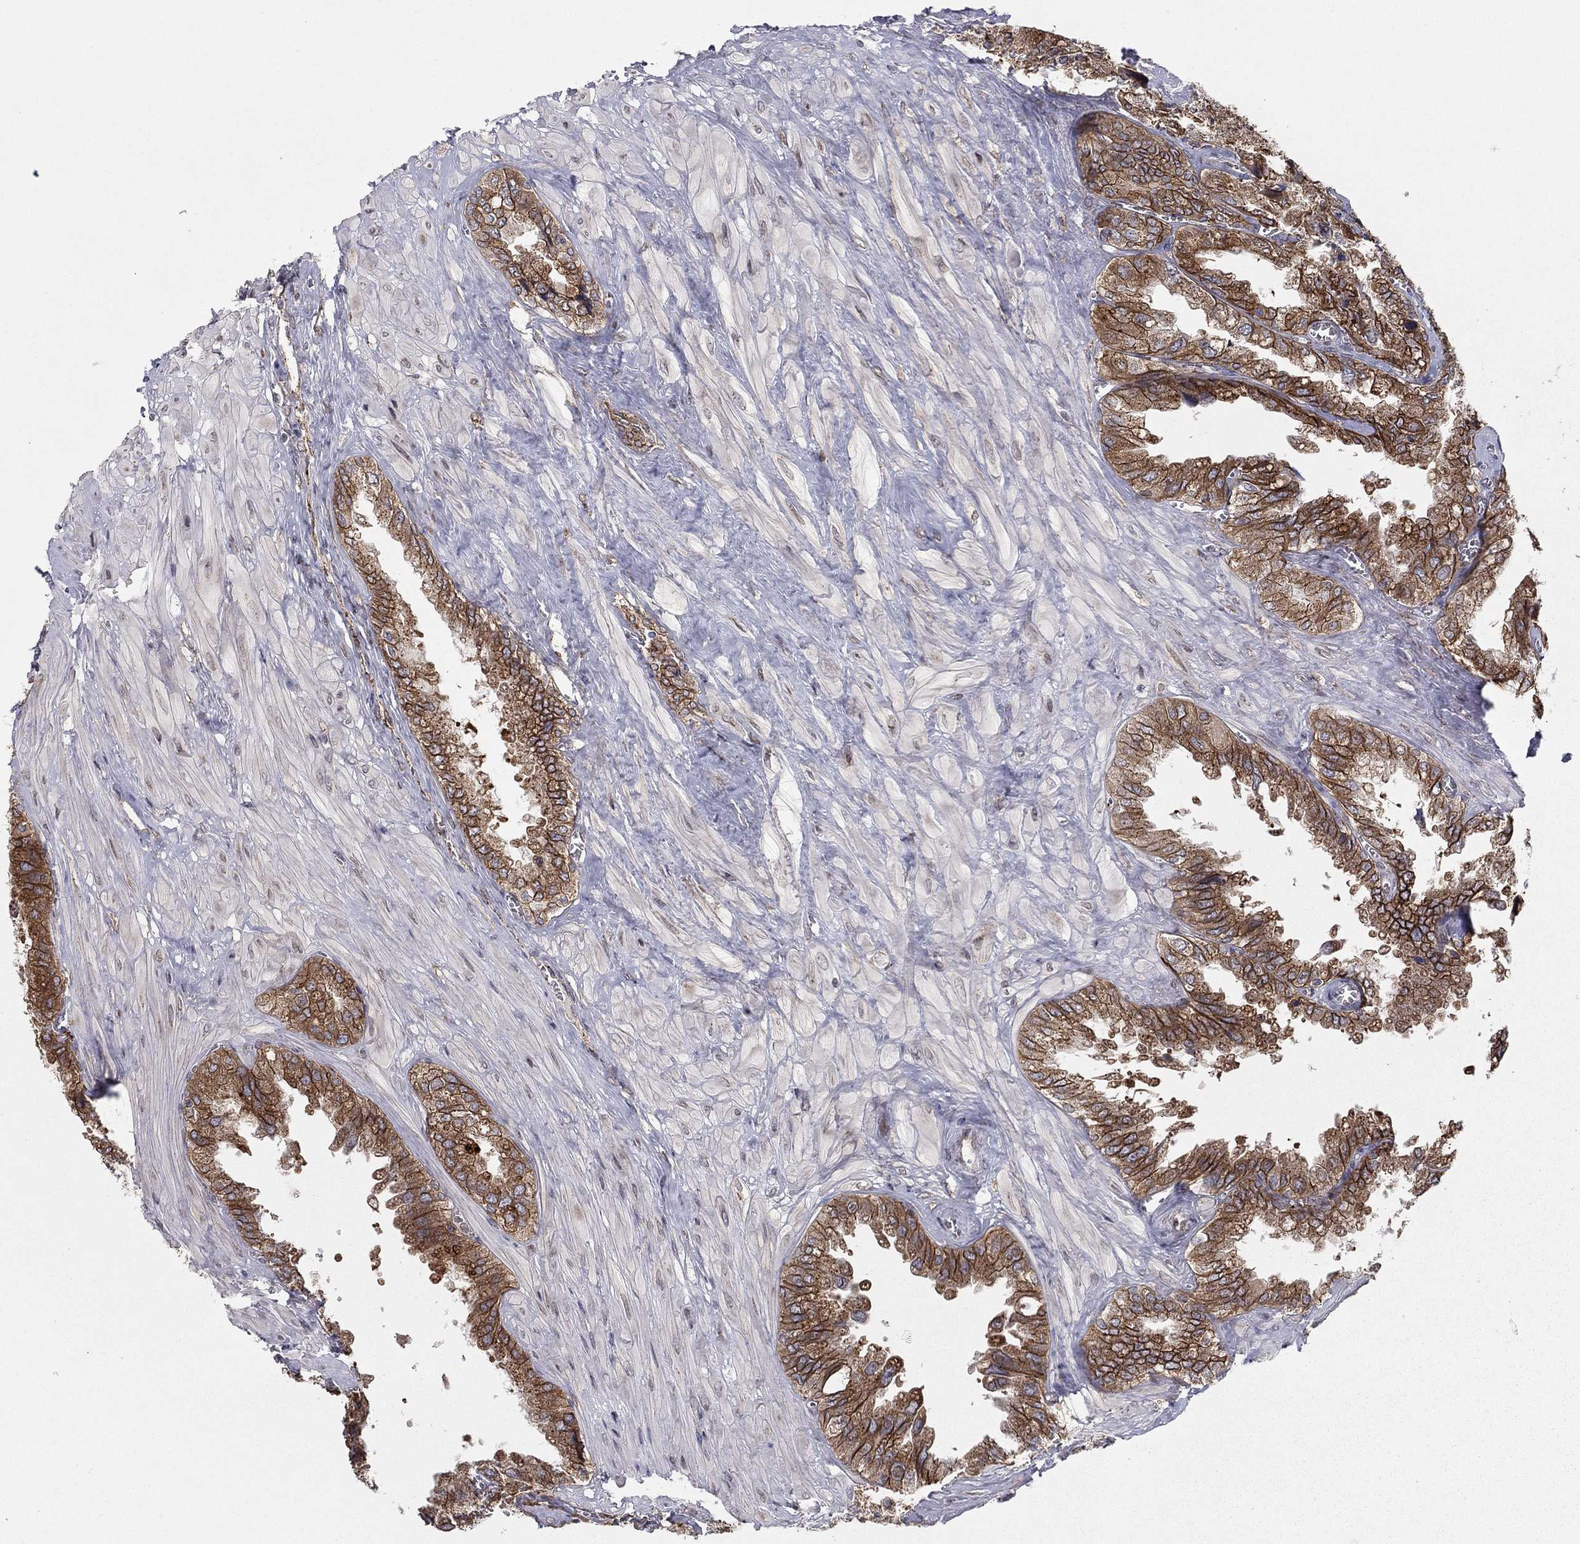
{"staining": {"intensity": "strong", "quantity": ">75%", "location": "cytoplasmic/membranous"}, "tissue": "seminal vesicle", "cell_type": "Glandular cells", "image_type": "normal", "snomed": [{"axis": "morphology", "description": "Normal tissue, NOS"}, {"axis": "topography", "description": "Seminal veicle"}], "caption": "Seminal vesicle was stained to show a protein in brown. There is high levels of strong cytoplasmic/membranous staining in about >75% of glandular cells. The staining was performed using DAB (3,3'-diaminobenzidine), with brown indicating positive protein expression. Nuclei are stained blue with hematoxylin.", "gene": "YIF1A", "patient": {"sex": "male", "age": 67}}